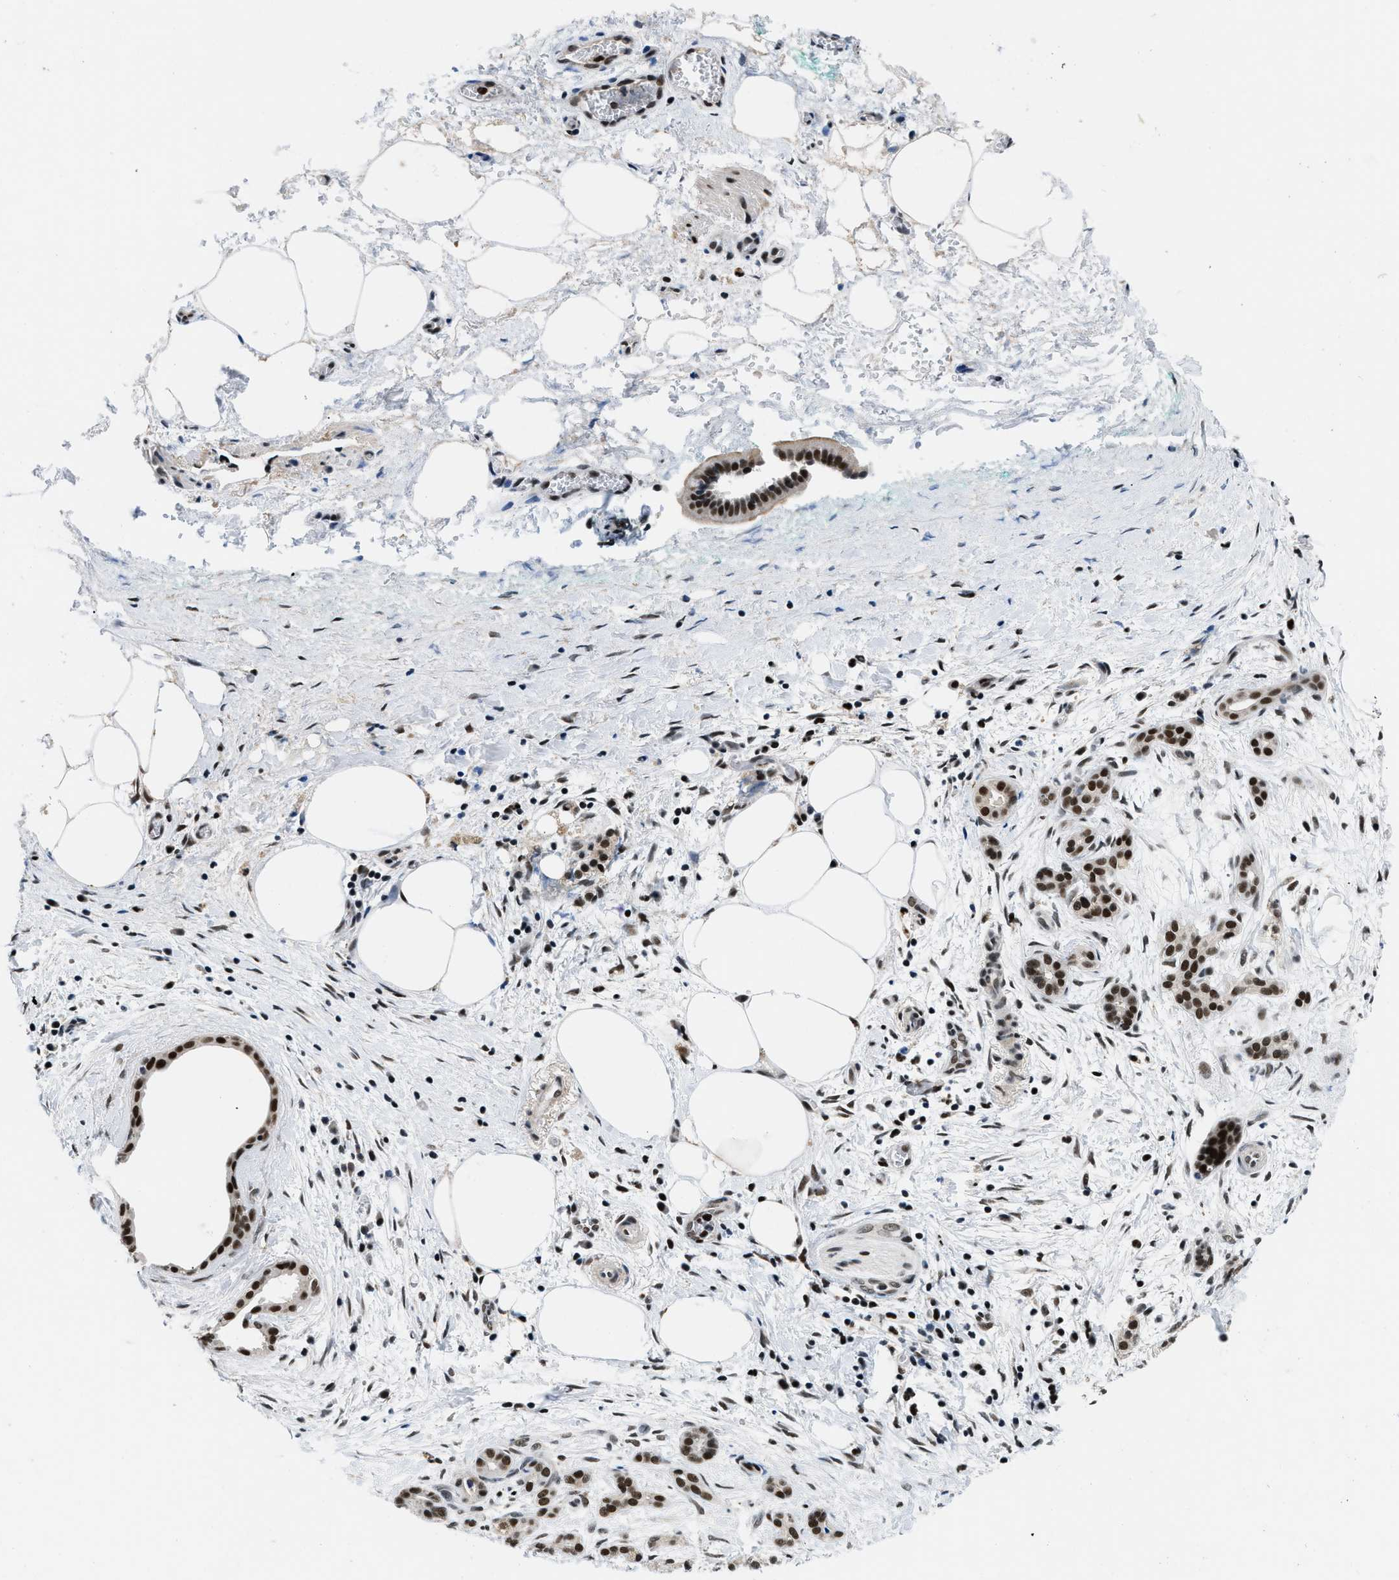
{"staining": {"intensity": "strong", "quantity": ">75%", "location": "nuclear"}, "tissue": "pancreatic cancer", "cell_type": "Tumor cells", "image_type": "cancer", "snomed": [{"axis": "morphology", "description": "Adenocarcinoma, NOS"}, {"axis": "topography", "description": "Pancreas"}], "caption": "Adenocarcinoma (pancreatic) stained with a brown dye shows strong nuclear positive positivity in approximately >75% of tumor cells.", "gene": "KDM3B", "patient": {"sex": "female", "age": 70}}